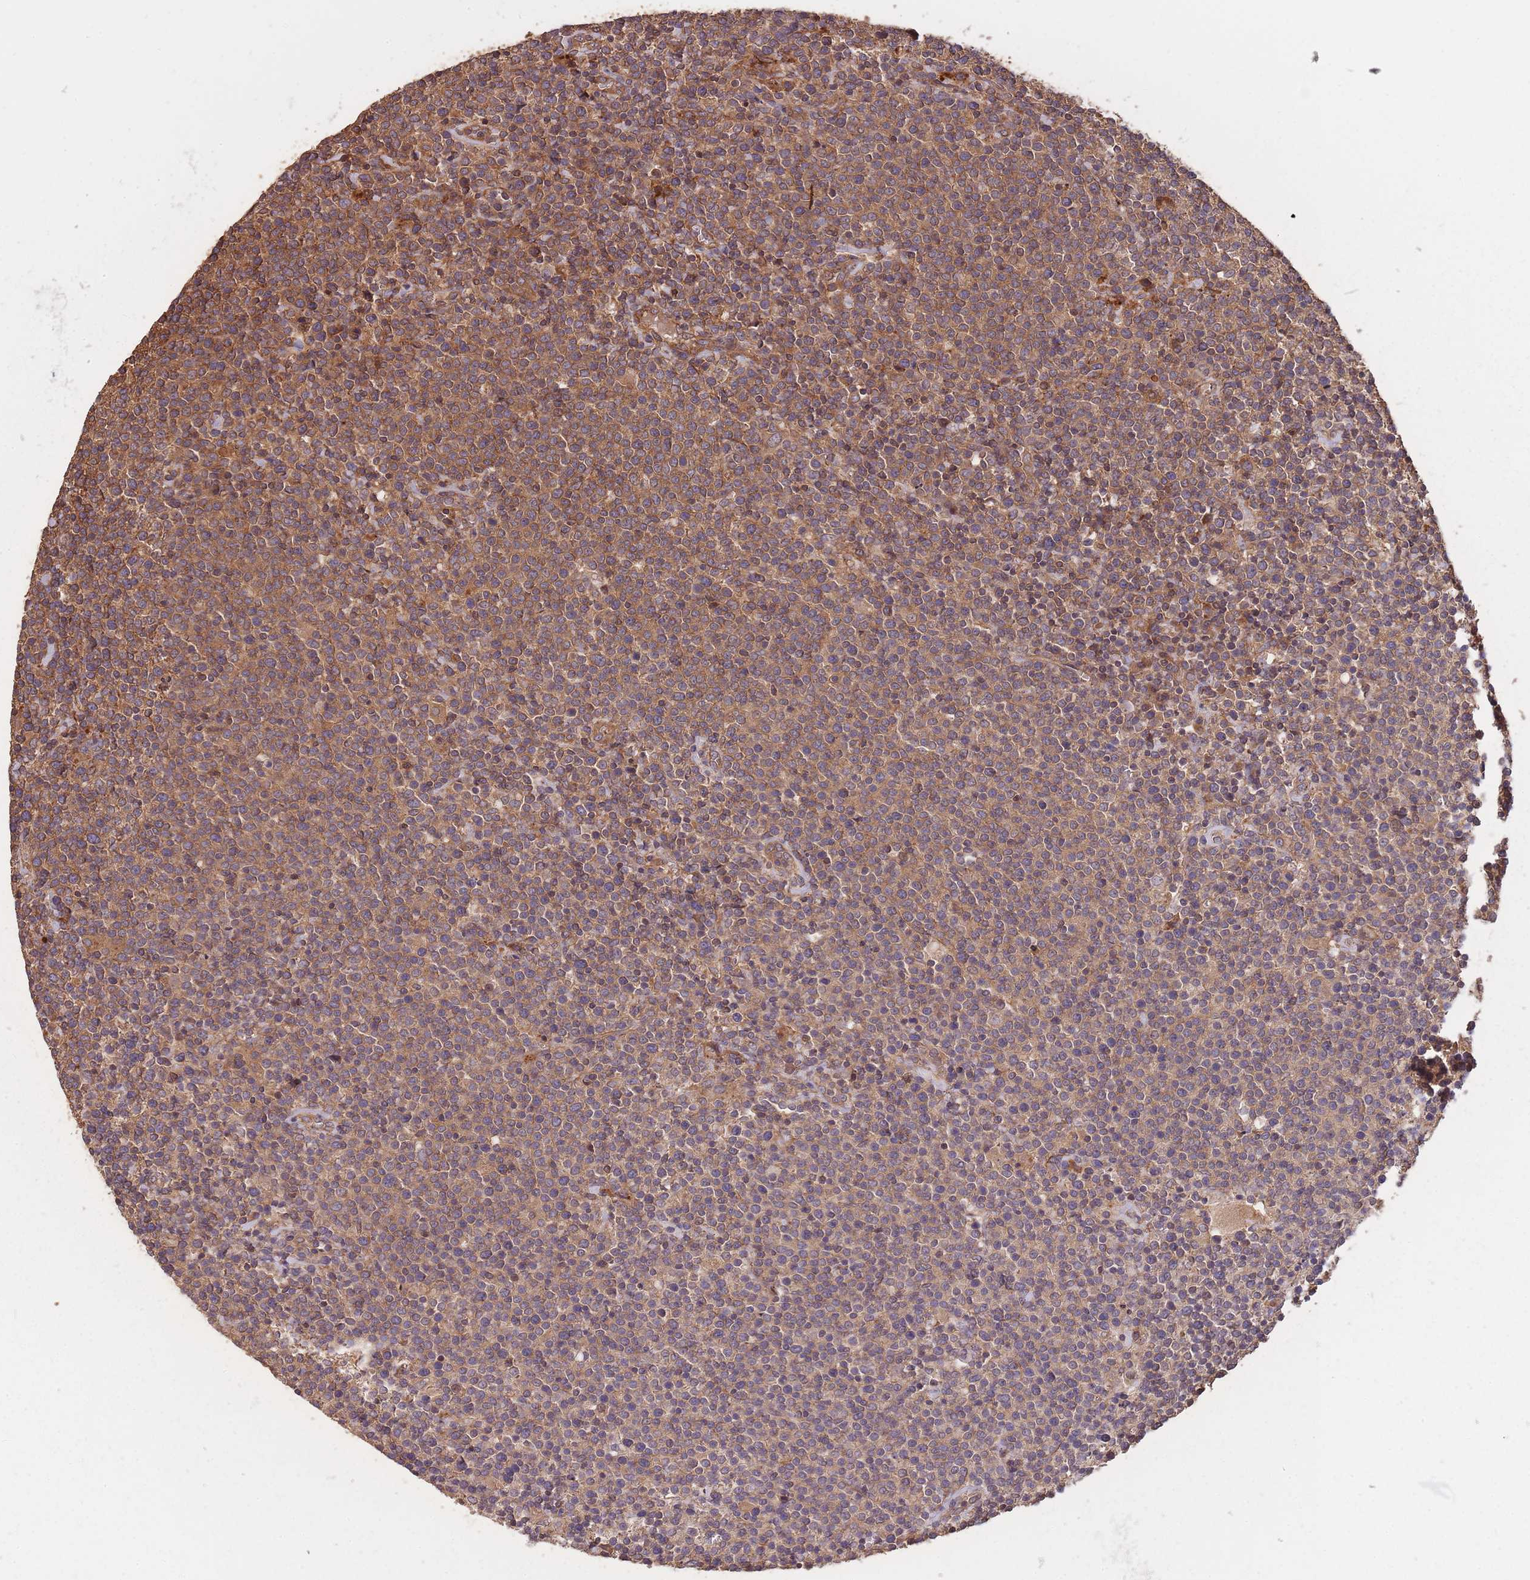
{"staining": {"intensity": "moderate", "quantity": ">75%", "location": "cytoplasmic/membranous"}, "tissue": "lymphoma", "cell_type": "Tumor cells", "image_type": "cancer", "snomed": [{"axis": "morphology", "description": "Malignant lymphoma, non-Hodgkin's type, High grade"}, {"axis": "topography", "description": "Lymph node"}], "caption": "Immunohistochemical staining of malignant lymphoma, non-Hodgkin's type (high-grade) shows medium levels of moderate cytoplasmic/membranous protein positivity in about >75% of tumor cells.", "gene": "ARMH3", "patient": {"sex": "male", "age": 61}}